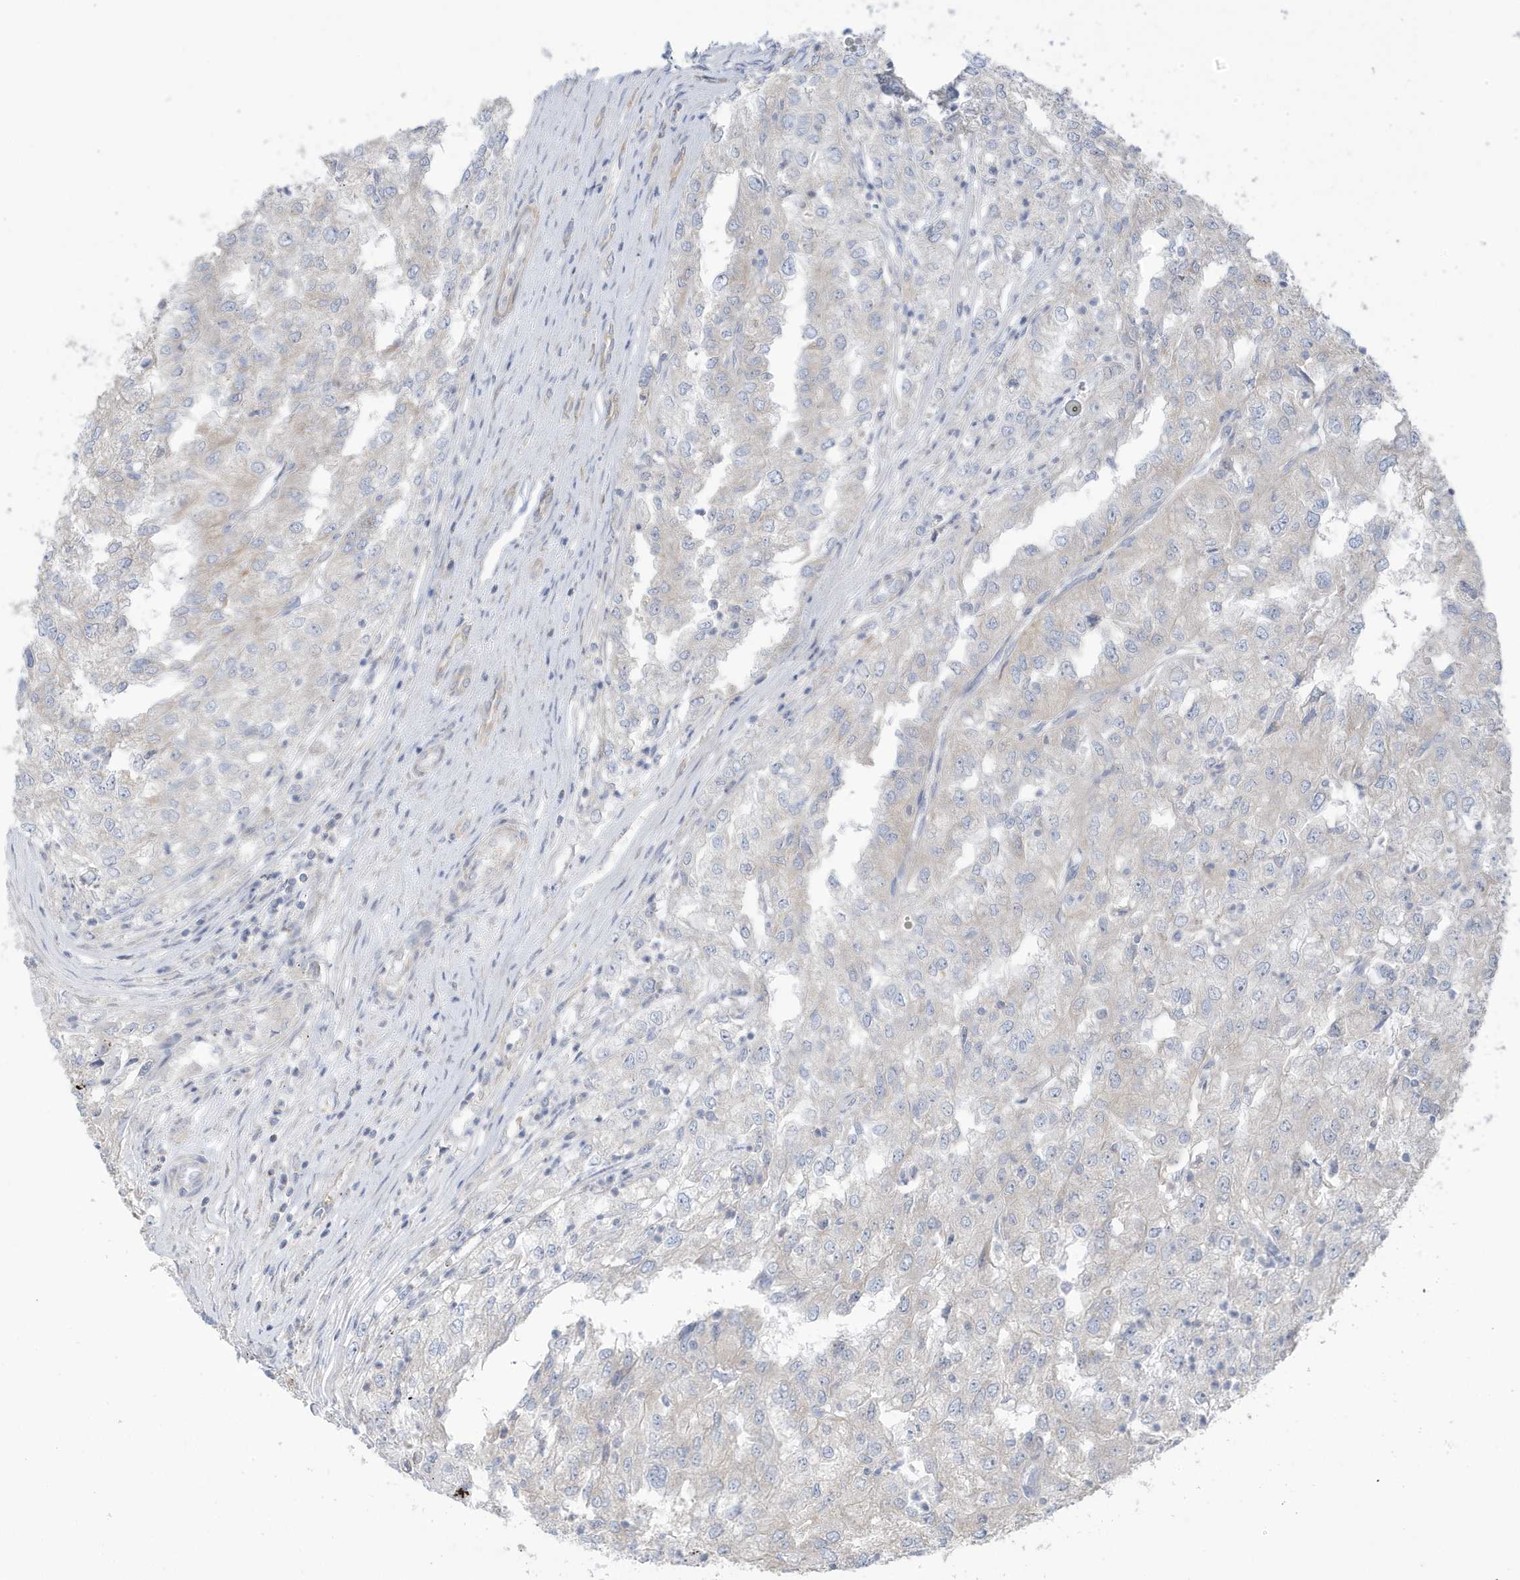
{"staining": {"intensity": "negative", "quantity": "none", "location": "none"}, "tissue": "renal cancer", "cell_type": "Tumor cells", "image_type": "cancer", "snomed": [{"axis": "morphology", "description": "Adenocarcinoma, NOS"}, {"axis": "topography", "description": "Kidney"}], "caption": "This histopathology image is of renal cancer stained with IHC to label a protein in brown with the nuclei are counter-stained blue. There is no positivity in tumor cells.", "gene": "ATP13A5", "patient": {"sex": "female", "age": 54}}